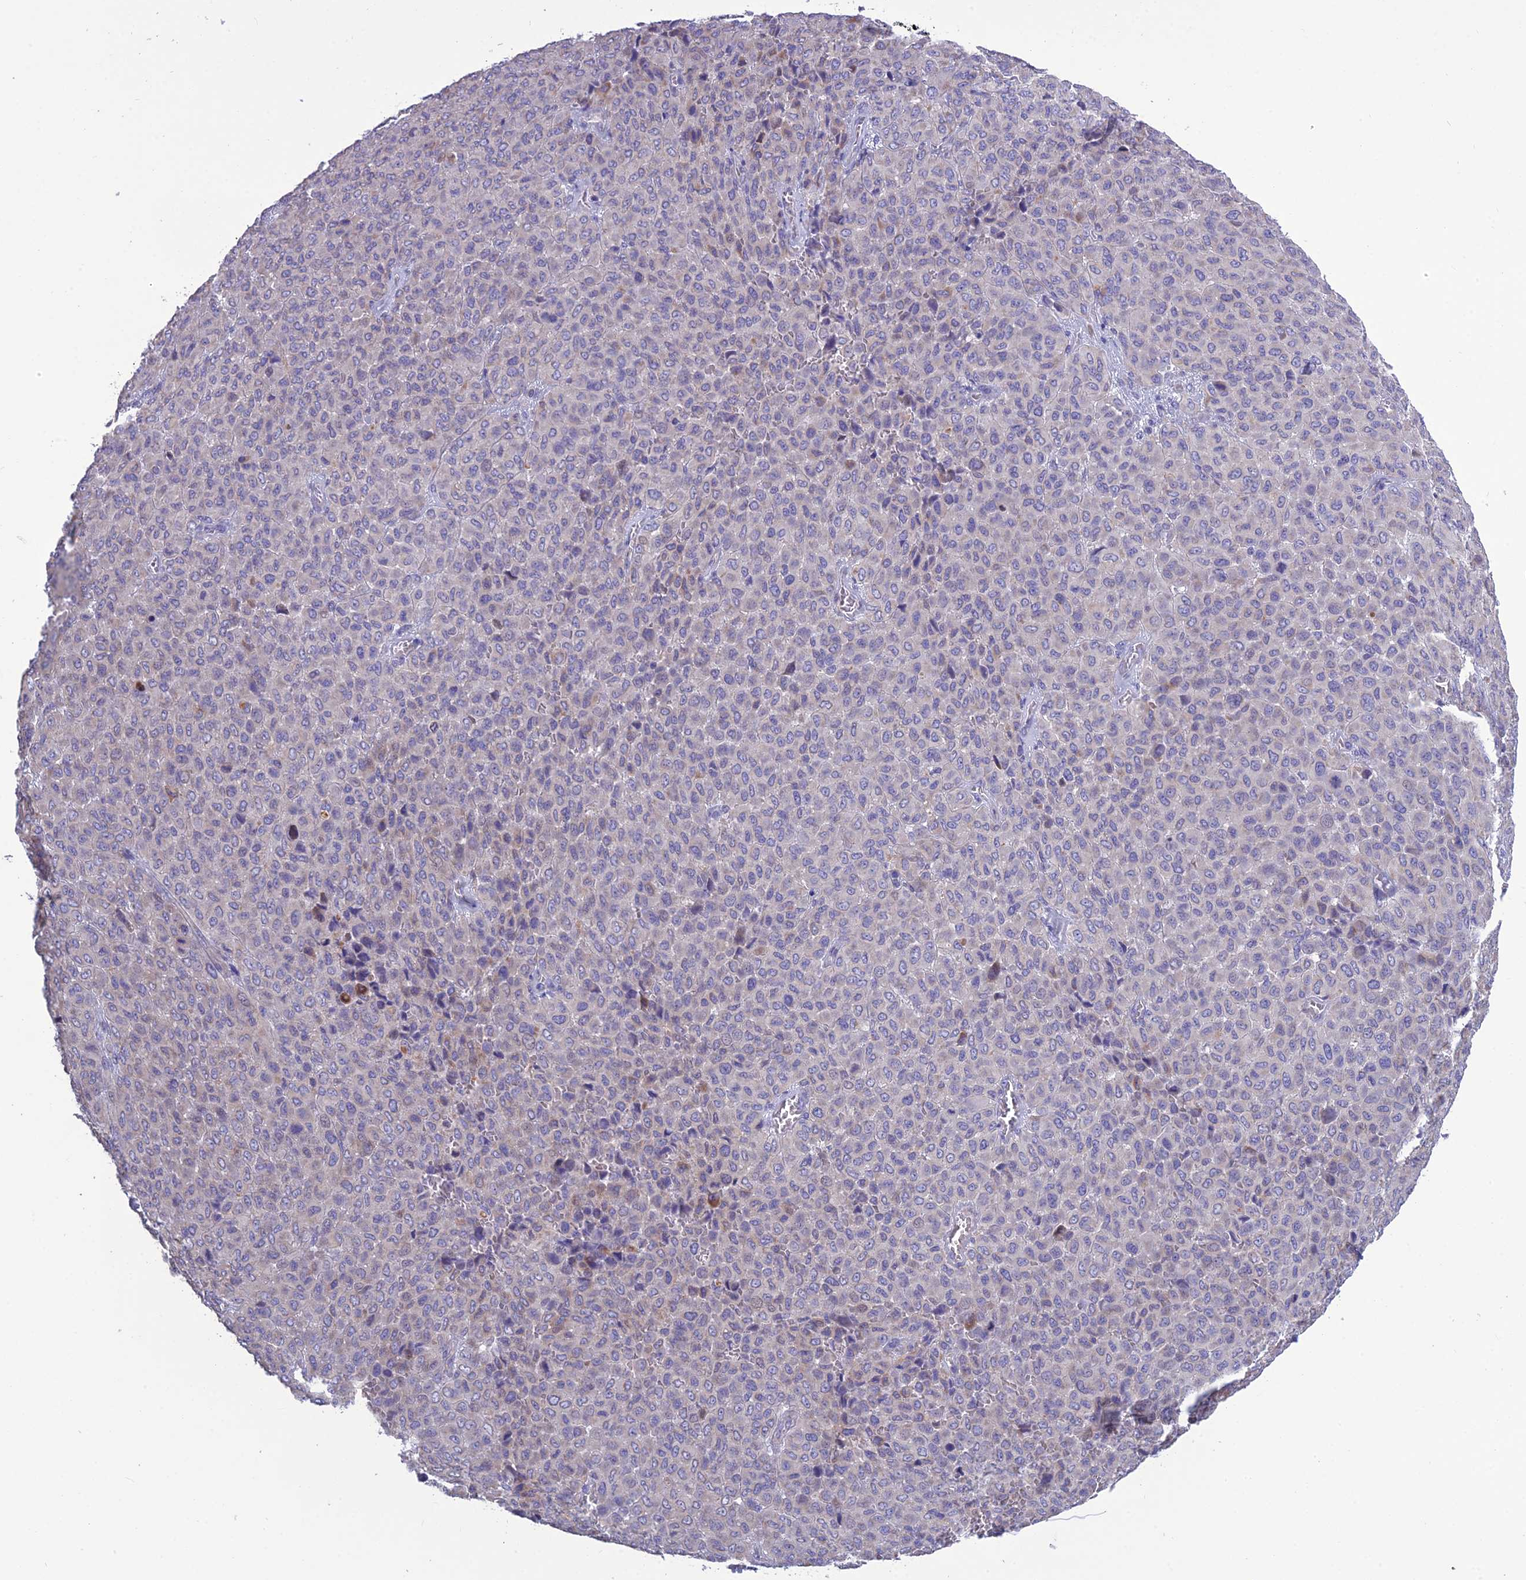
{"staining": {"intensity": "negative", "quantity": "none", "location": "none"}, "tissue": "melanoma", "cell_type": "Tumor cells", "image_type": "cancer", "snomed": [{"axis": "morphology", "description": "Malignant melanoma, Metastatic site"}, {"axis": "topography", "description": "Skin"}], "caption": "An IHC micrograph of melanoma is shown. There is no staining in tumor cells of melanoma.", "gene": "BHMT2", "patient": {"sex": "female", "age": 81}}